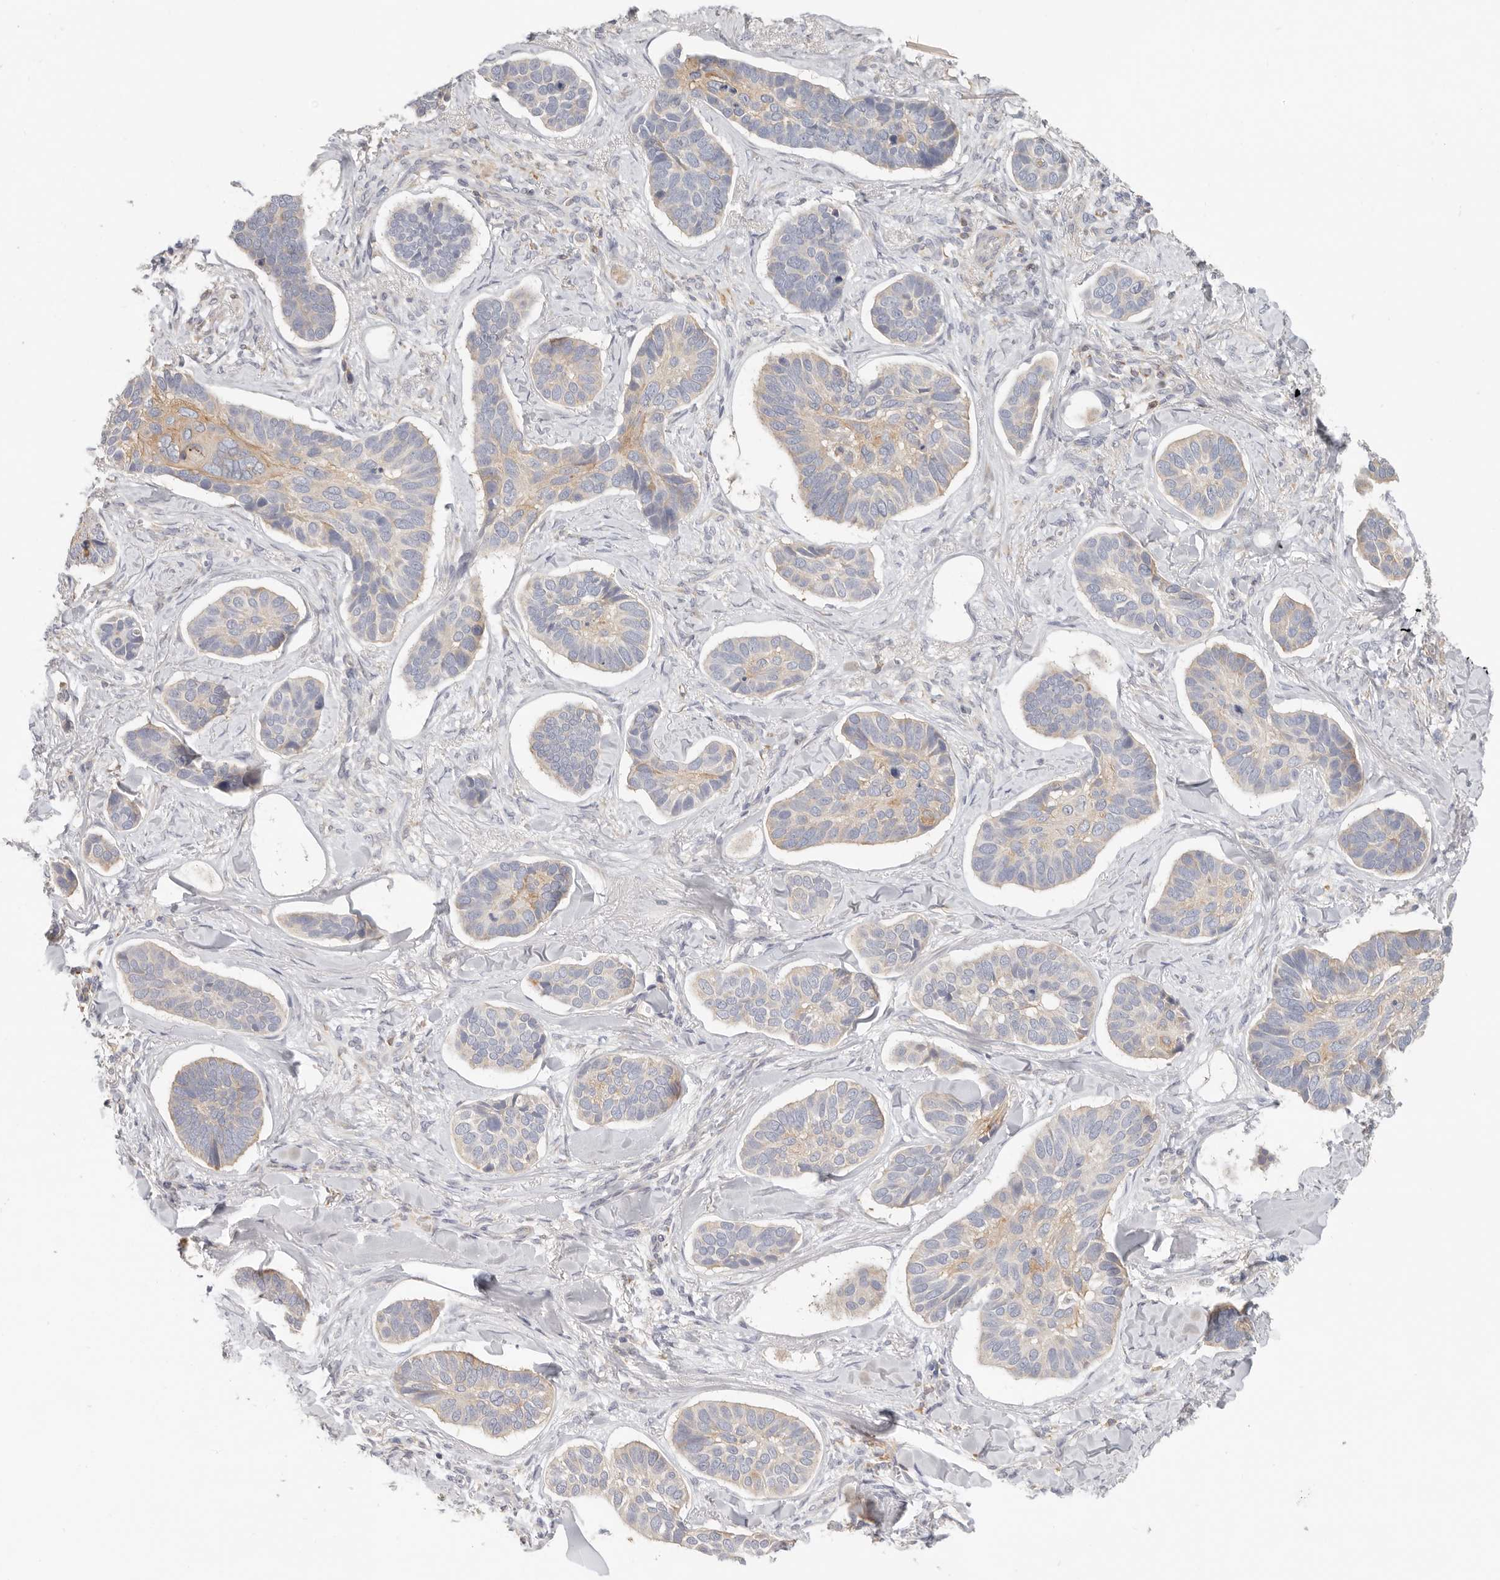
{"staining": {"intensity": "weak", "quantity": "<25%", "location": "cytoplasmic/membranous"}, "tissue": "skin cancer", "cell_type": "Tumor cells", "image_type": "cancer", "snomed": [{"axis": "morphology", "description": "Basal cell carcinoma"}, {"axis": "topography", "description": "Skin"}], "caption": "Immunohistochemistry of human skin cancer exhibits no staining in tumor cells.", "gene": "ANXA9", "patient": {"sex": "male", "age": 62}}